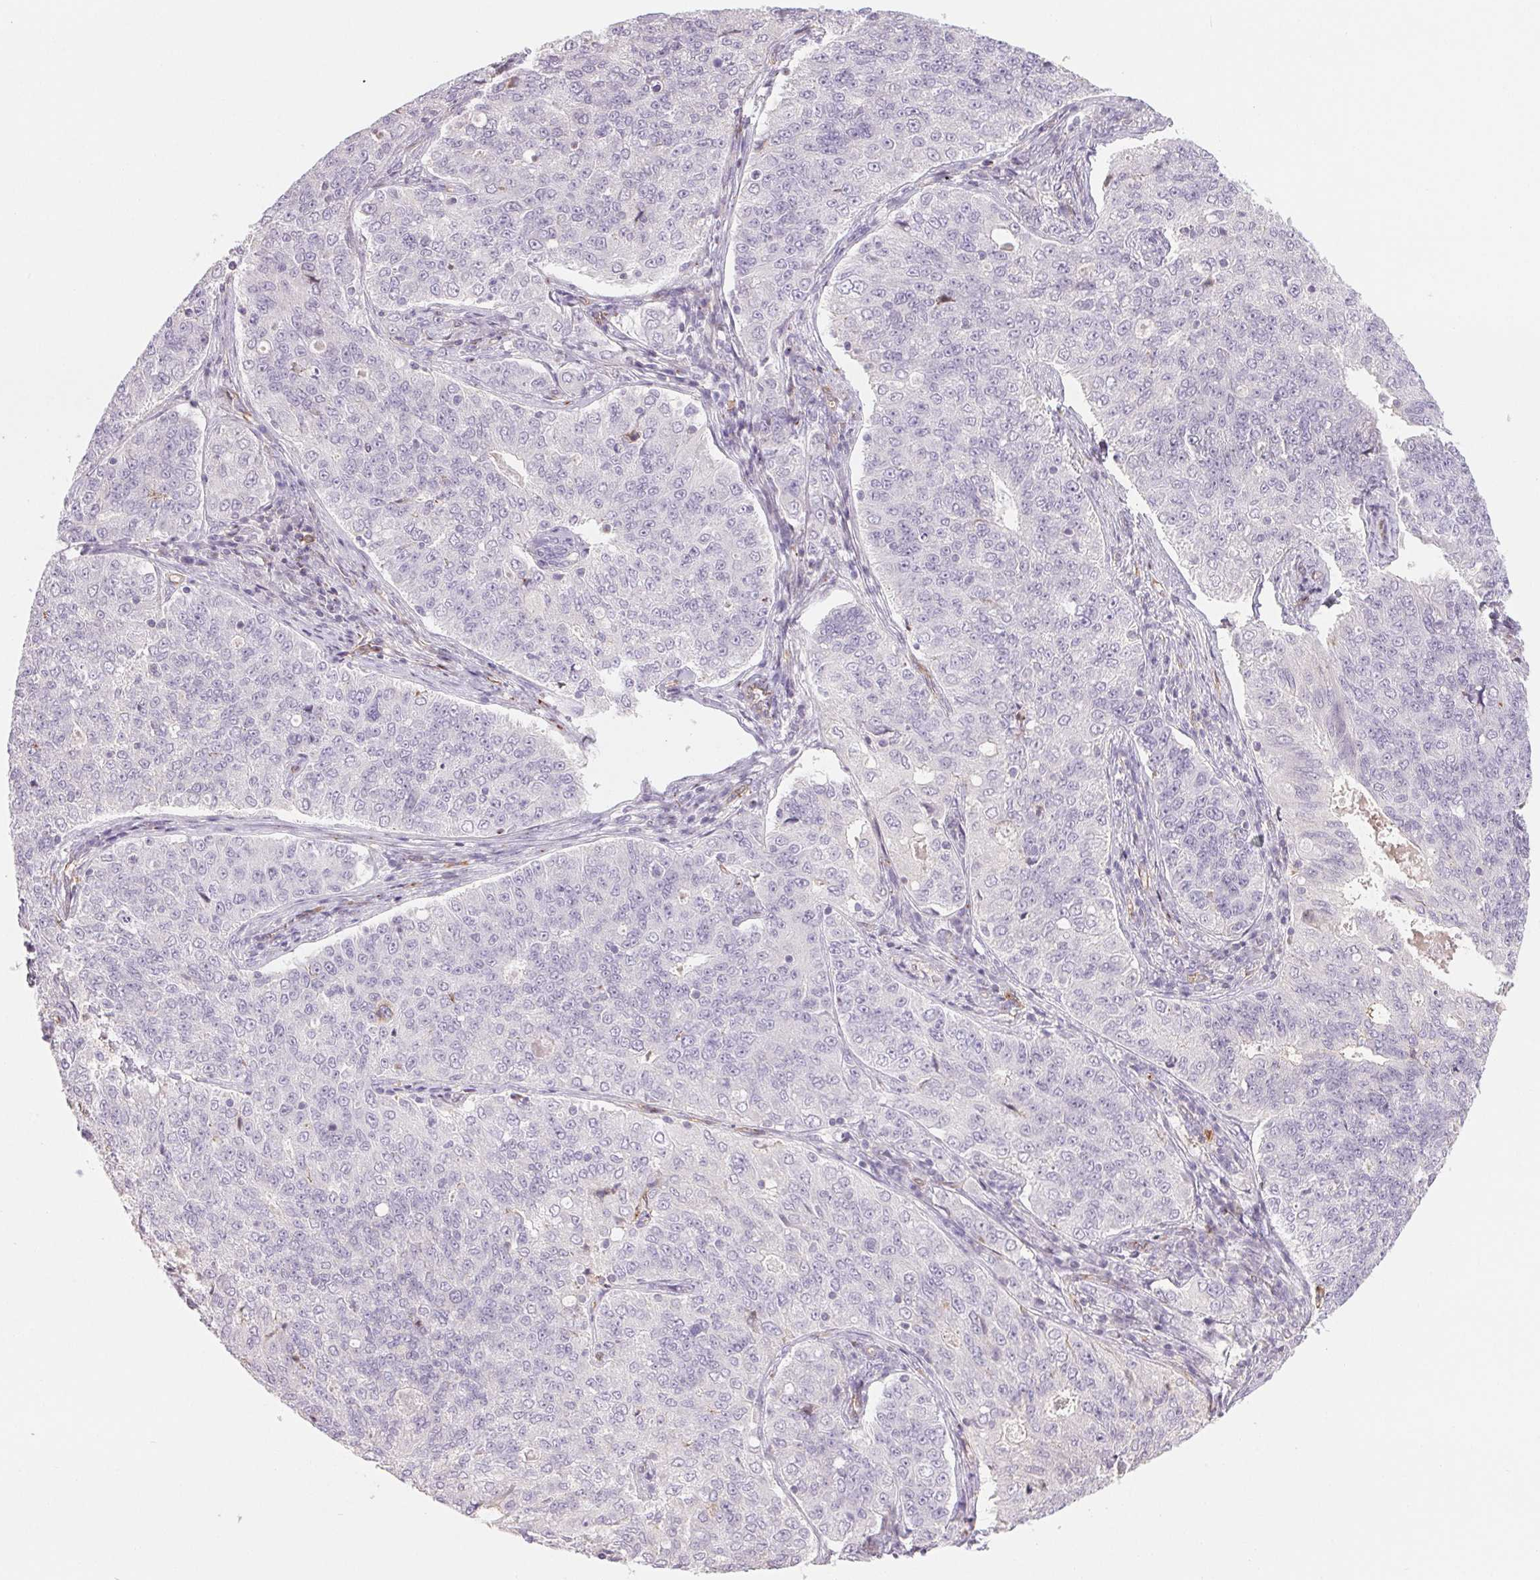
{"staining": {"intensity": "negative", "quantity": "none", "location": "none"}, "tissue": "endometrial cancer", "cell_type": "Tumor cells", "image_type": "cancer", "snomed": [{"axis": "morphology", "description": "Adenocarcinoma, NOS"}, {"axis": "topography", "description": "Endometrium"}], "caption": "This is a histopathology image of immunohistochemistry (IHC) staining of endometrial adenocarcinoma, which shows no staining in tumor cells. Nuclei are stained in blue.", "gene": "ANKRD13B", "patient": {"sex": "female", "age": 43}}